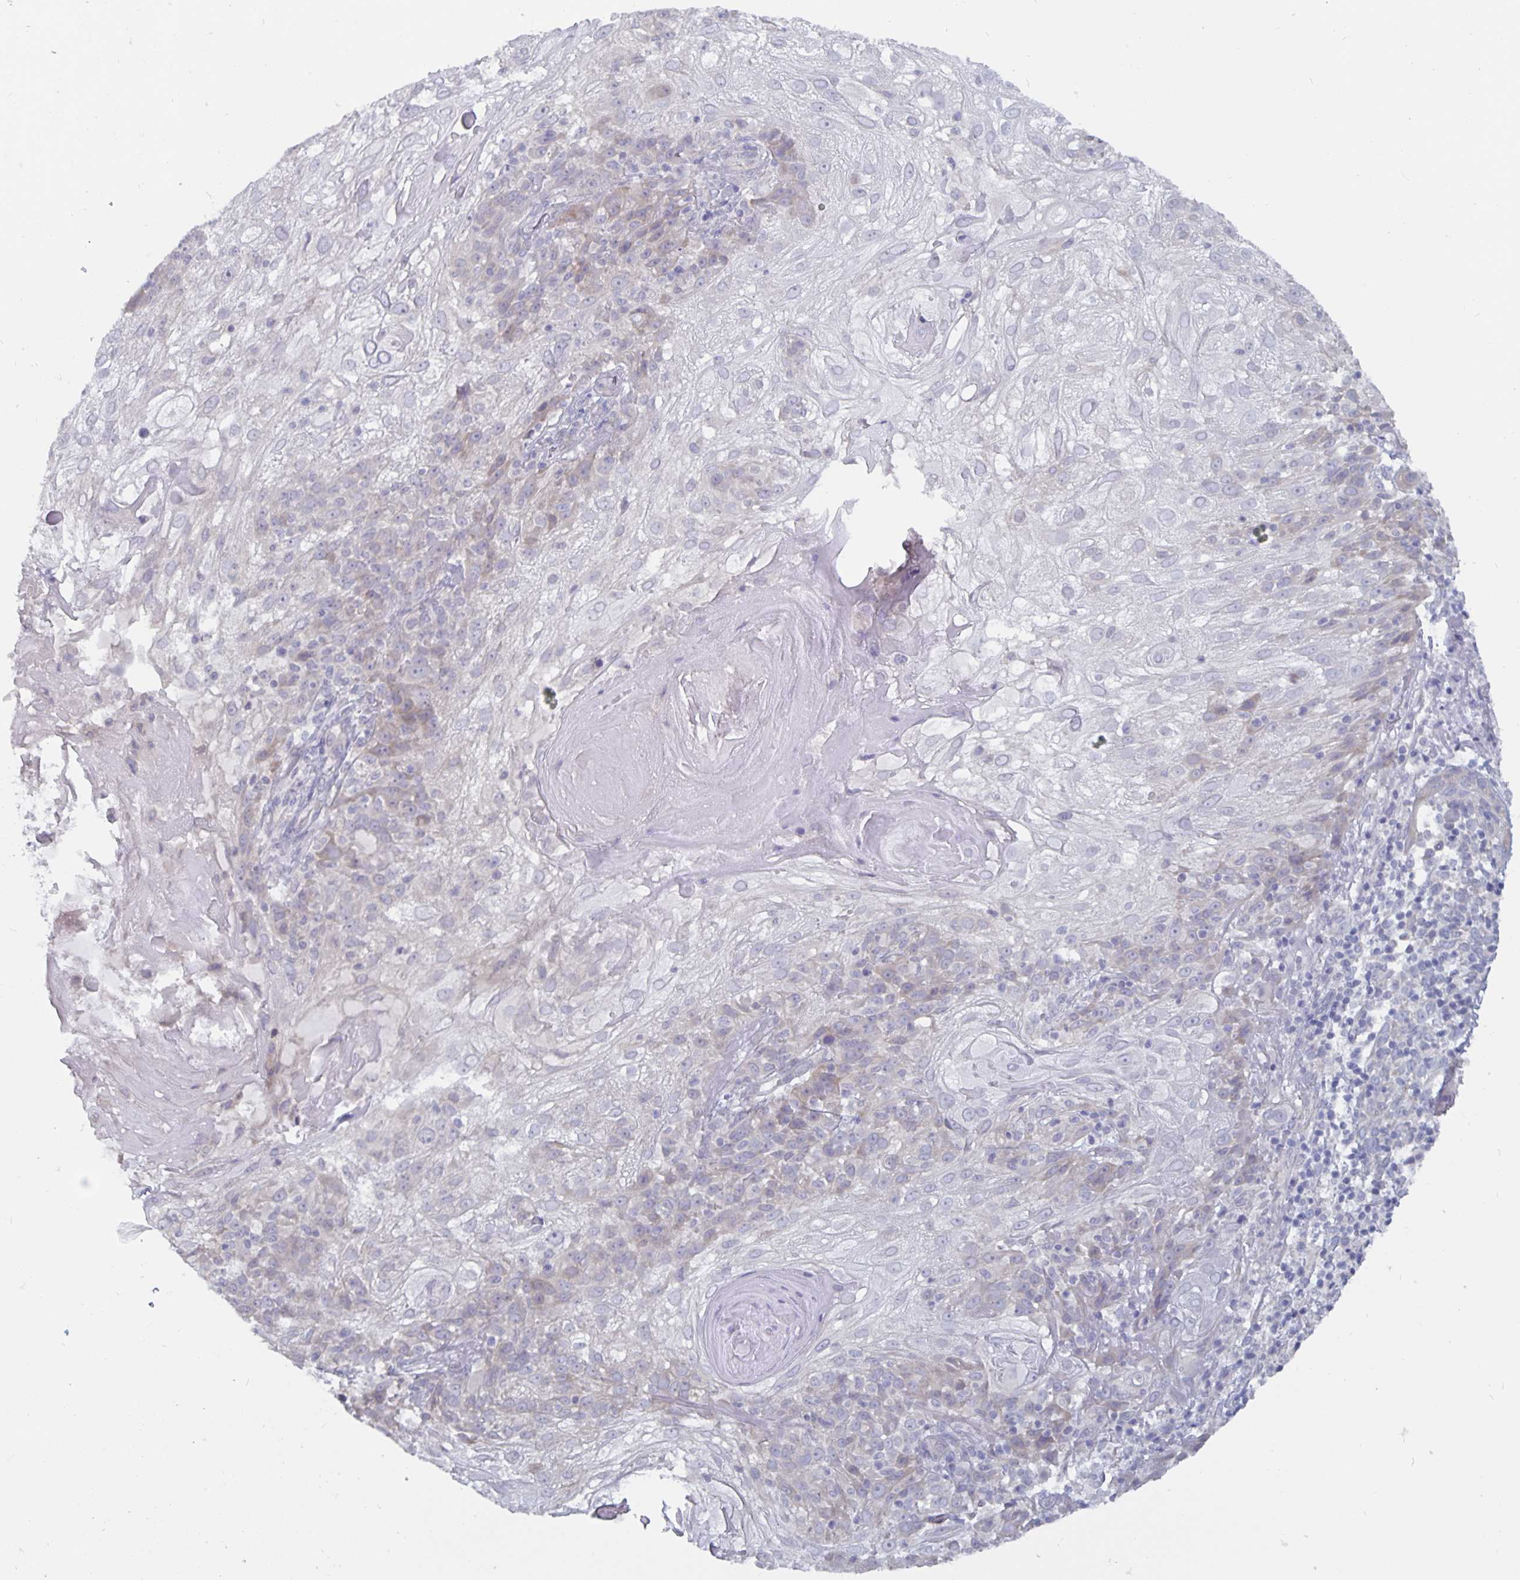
{"staining": {"intensity": "weak", "quantity": "<25%", "location": "cytoplasmic/membranous"}, "tissue": "skin cancer", "cell_type": "Tumor cells", "image_type": "cancer", "snomed": [{"axis": "morphology", "description": "Normal tissue, NOS"}, {"axis": "morphology", "description": "Squamous cell carcinoma, NOS"}, {"axis": "topography", "description": "Skin"}], "caption": "This is an IHC photomicrograph of skin squamous cell carcinoma. There is no staining in tumor cells.", "gene": "PLCB3", "patient": {"sex": "female", "age": 83}}